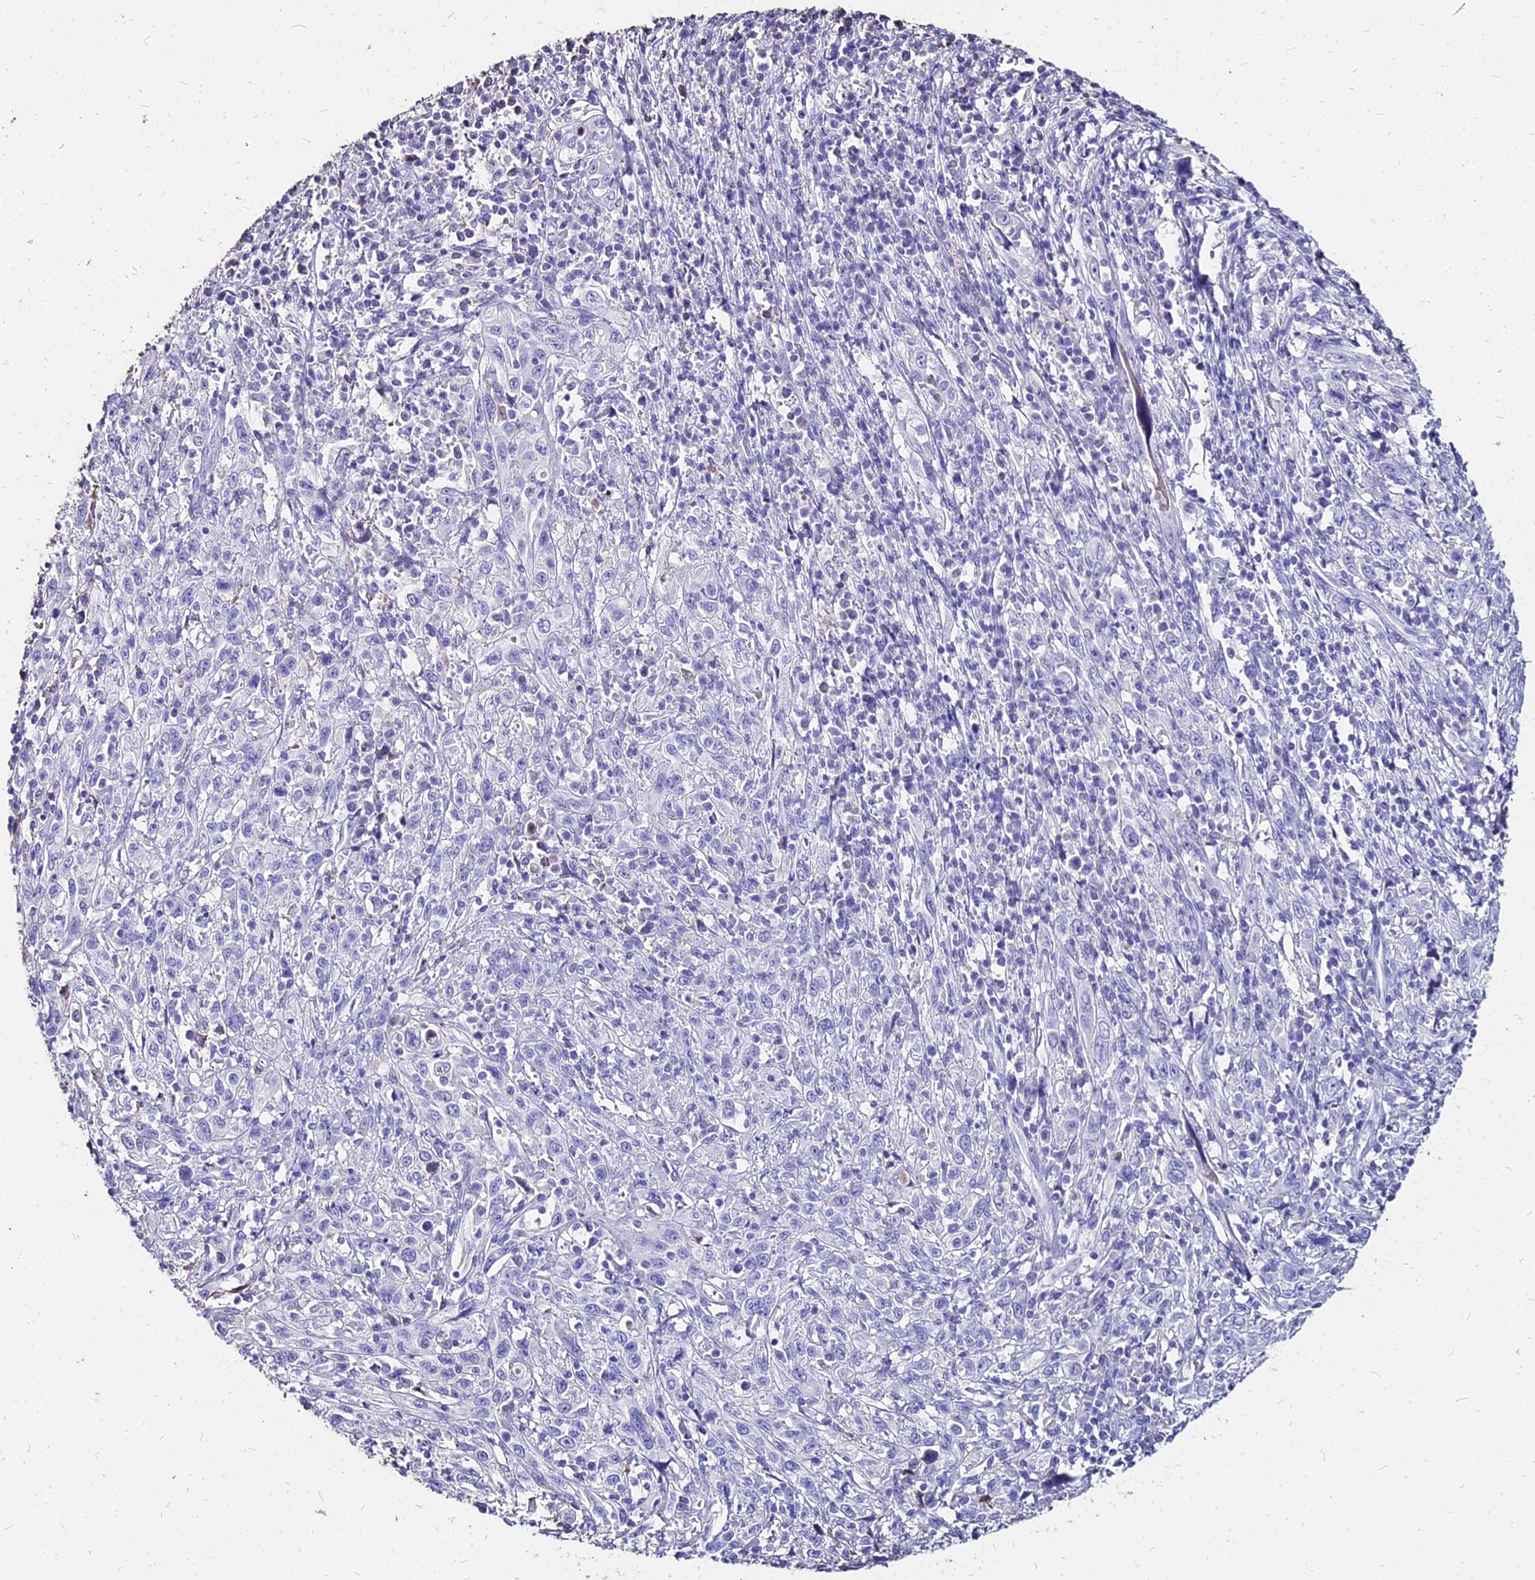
{"staining": {"intensity": "negative", "quantity": "none", "location": "none"}, "tissue": "cervical cancer", "cell_type": "Tumor cells", "image_type": "cancer", "snomed": [{"axis": "morphology", "description": "Squamous cell carcinoma, NOS"}, {"axis": "topography", "description": "Cervix"}], "caption": "DAB (3,3'-diaminobenzidine) immunohistochemical staining of human cervical squamous cell carcinoma demonstrates no significant expression in tumor cells. The staining was performed using DAB to visualize the protein expression in brown, while the nuclei were stained in blue with hematoxylin (Magnification: 20x).", "gene": "NME5", "patient": {"sex": "female", "age": 46}}